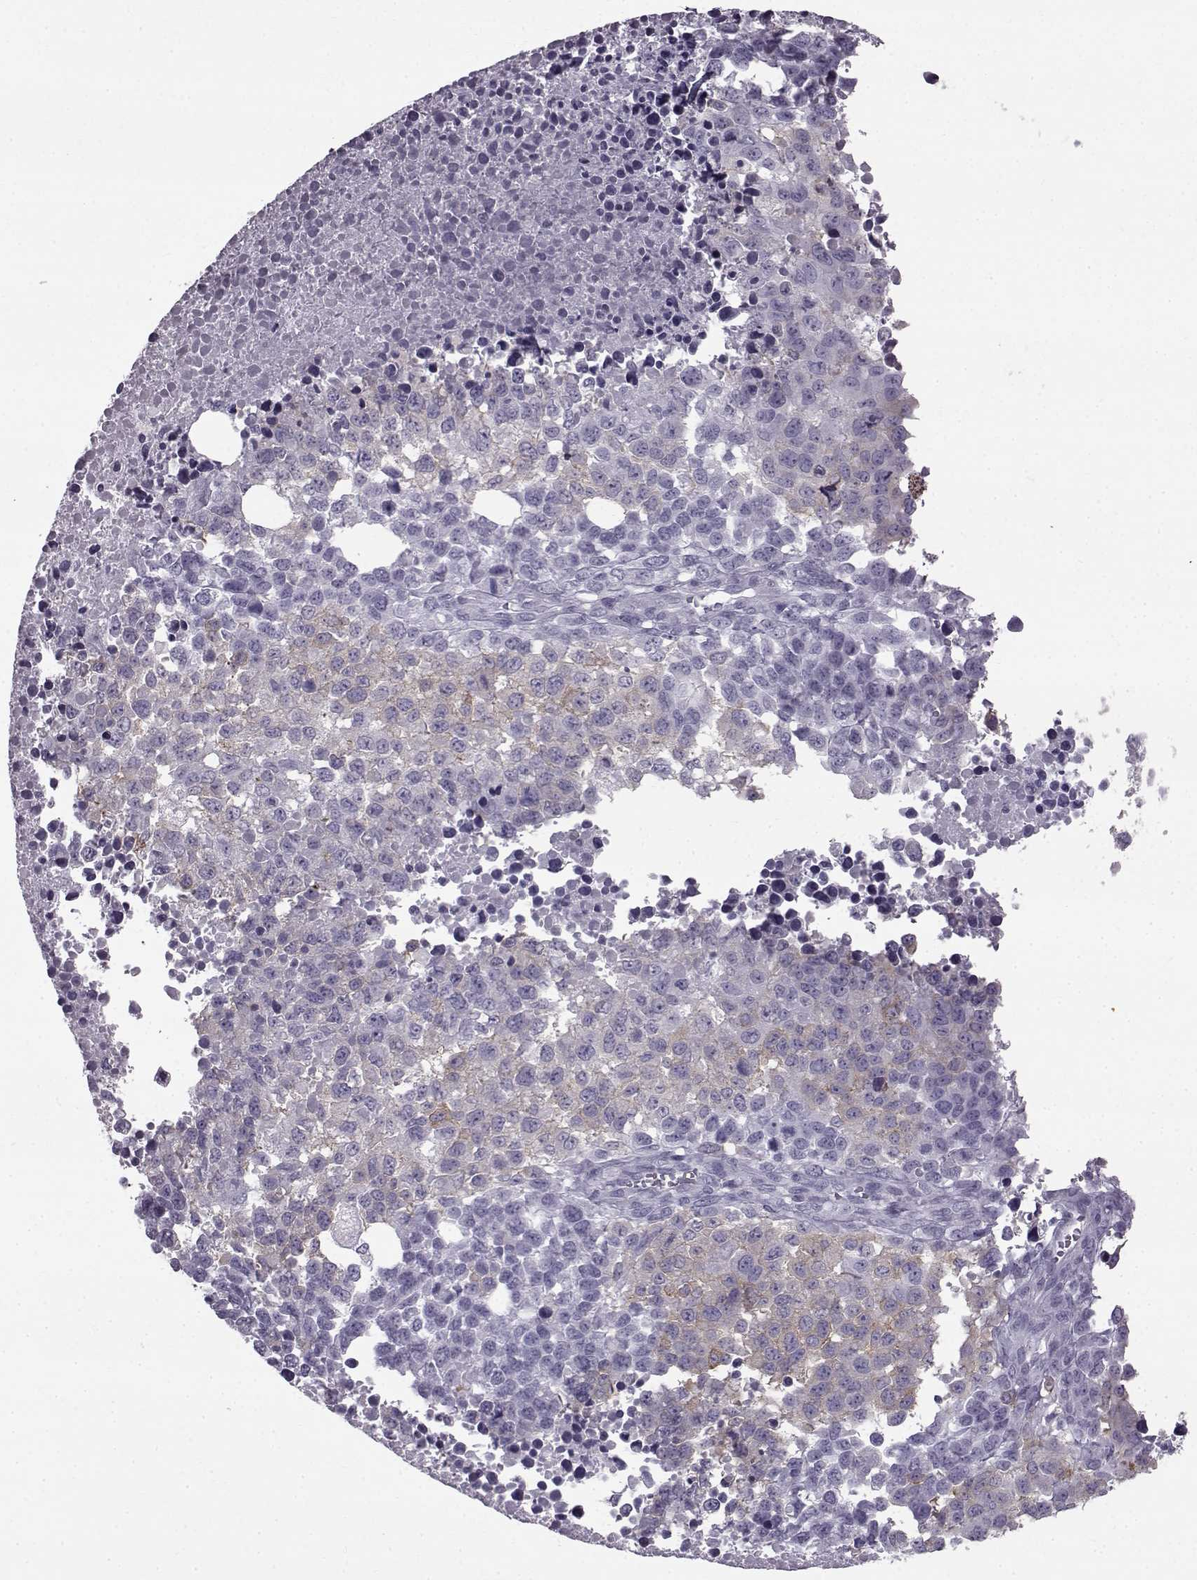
{"staining": {"intensity": "negative", "quantity": "none", "location": "none"}, "tissue": "melanoma", "cell_type": "Tumor cells", "image_type": "cancer", "snomed": [{"axis": "morphology", "description": "Malignant melanoma, Metastatic site"}, {"axis": "topography", "description": "Skin"}], "caption": "Tumor cells are negative for protein expression in human malignant melanoma (metastatic site).", "gene": "SLC28A2", "patient": {"sex": "male", "age": 84}}